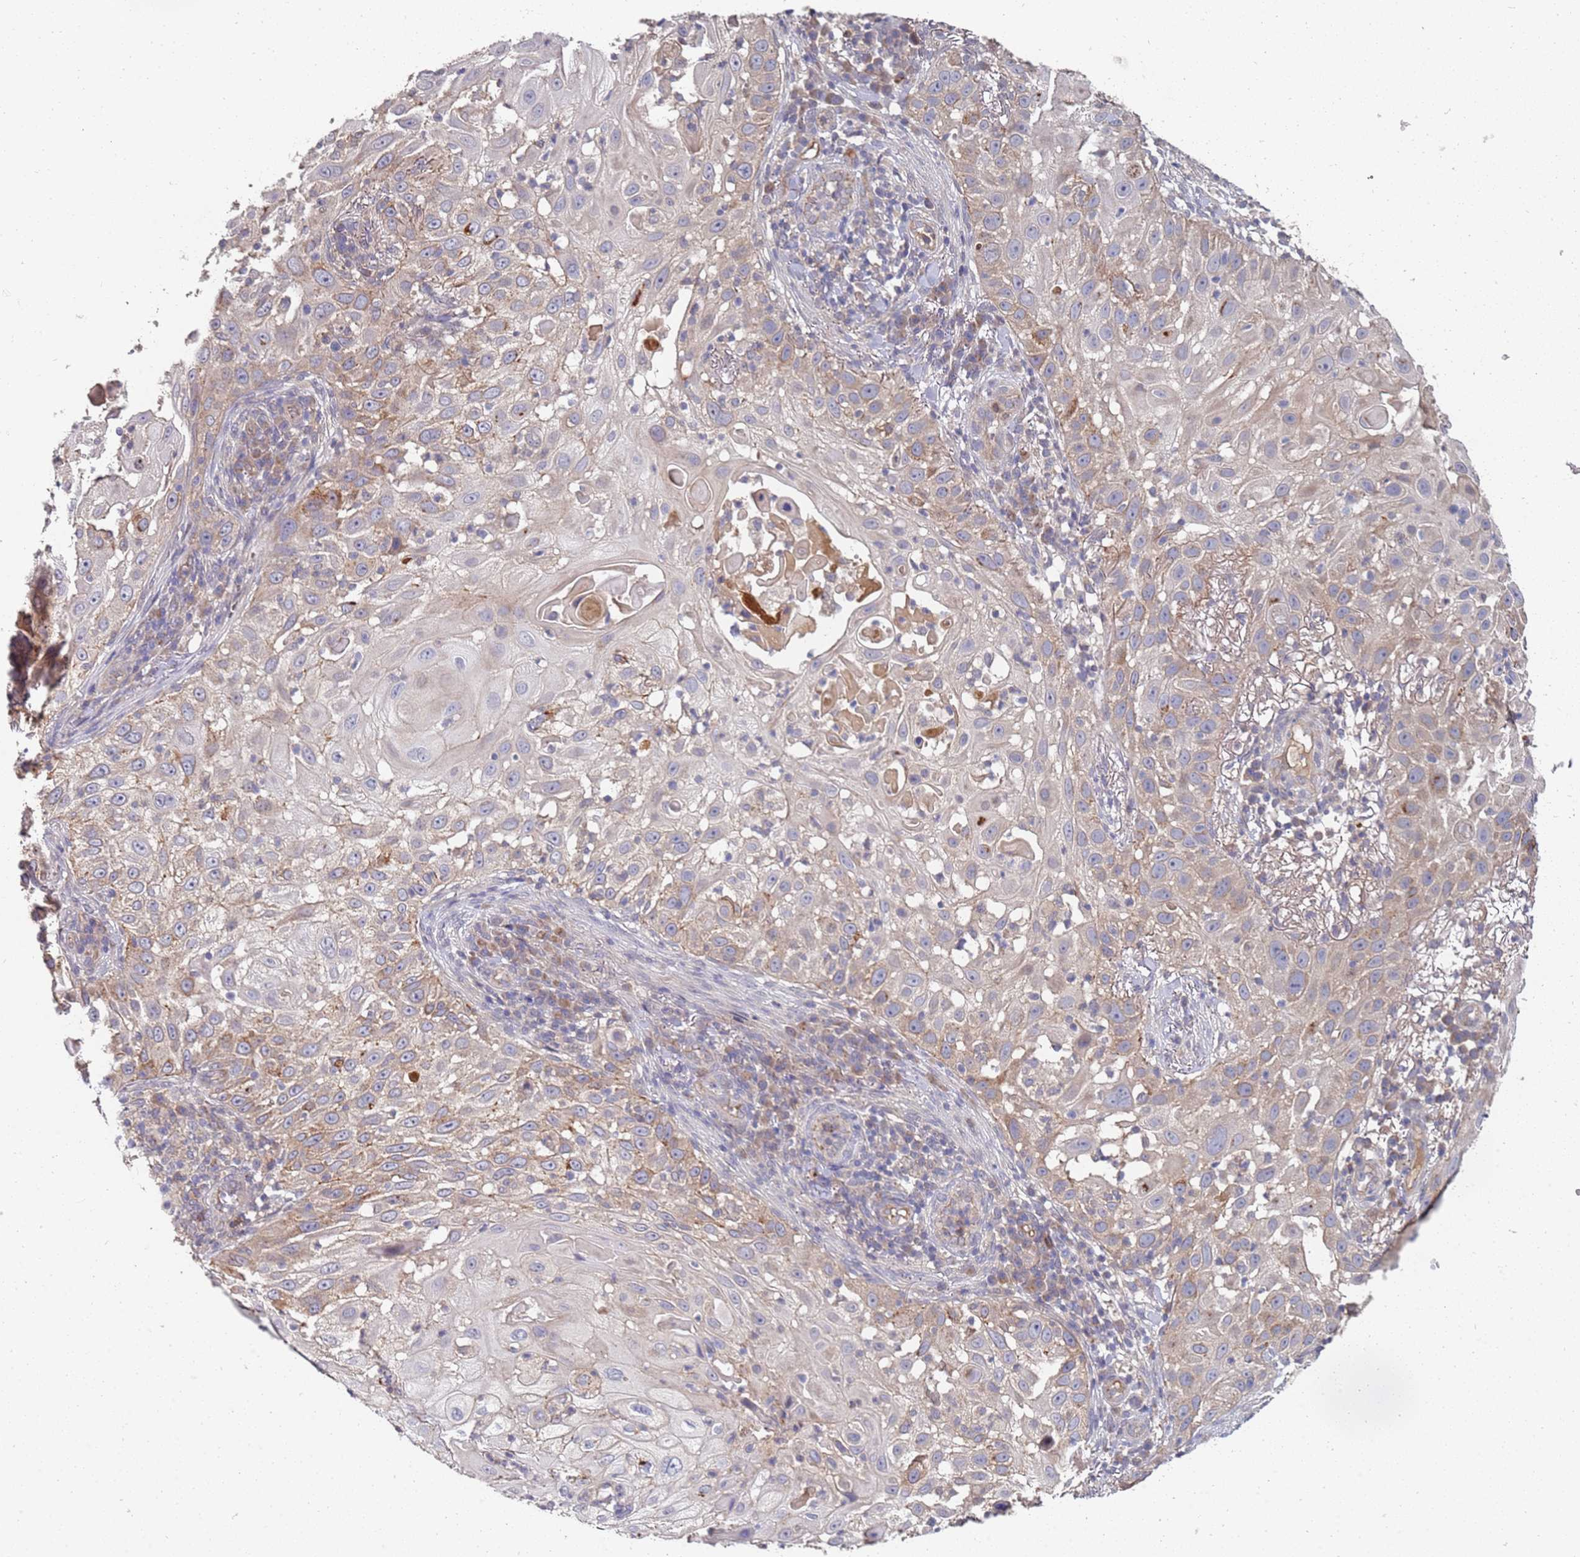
{"staining": {"intensity": "weak", "quantity": "25%-75%", "location": "cytoplasmic/membranous"}, "tissue": "skin cancer", "cell_type": "Tumor cells", "image_type": "cancer", "snomed": [{"axis": "morphology", "description": "Squamous cell carcinoma, NOS"}, {"axis": "topography", "description": "Skin"}], "caption": "Immunohistochemical staining of human skin cancer (squamous cell carcinoma) exhibits weak cytoplasmic/membranous protein expression in about 25%-75% of tumor cells. The staining was performed using DAB (3,3'-diaminobenzidine), with brown indicating positive protein expression. Nuclei are stained blue with hematoxylin.", "gene": "ABCB6", "patient": {"sex": "female", "age": 44}}